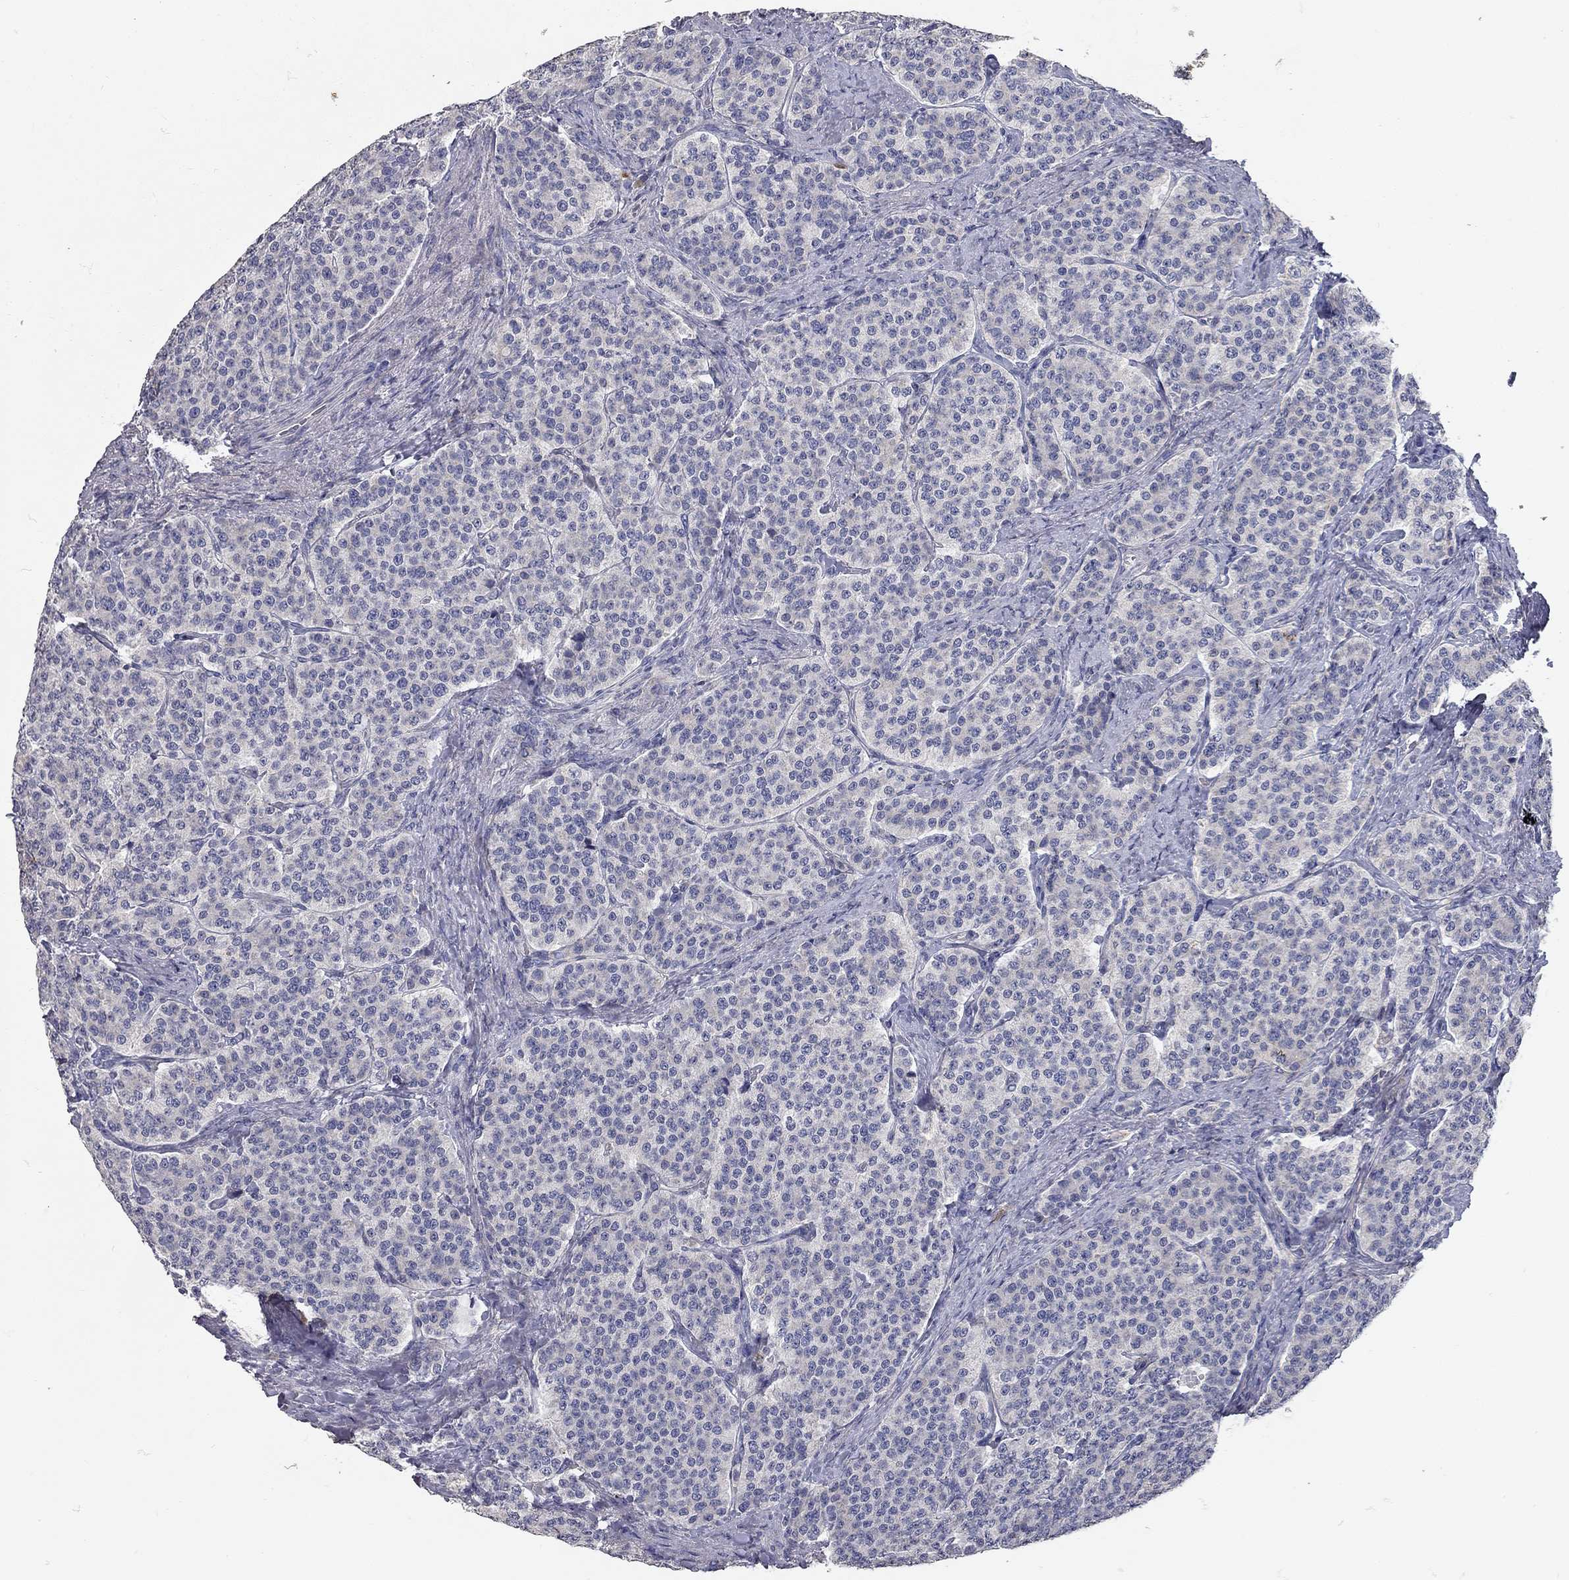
{"staining": {"intensity": "negative", "quantity": "none", "location": "none"}, "tissue": "carcinoid", "cell_type": "Tumor cells", "image_type": "cancer", "snomed": [{"axis": "morphology", "description": "Carcinoid, malignant, NOS"}, {"axis": "topography", "description": "Small intestine"}], "caption": "An immunohistochemistry image of malignant carcinoid is shown. There is no staining in tumor cells of malignant carcinoid.", "gene": "XAGE2", "patient": {"sex": "female", "age": 58}}